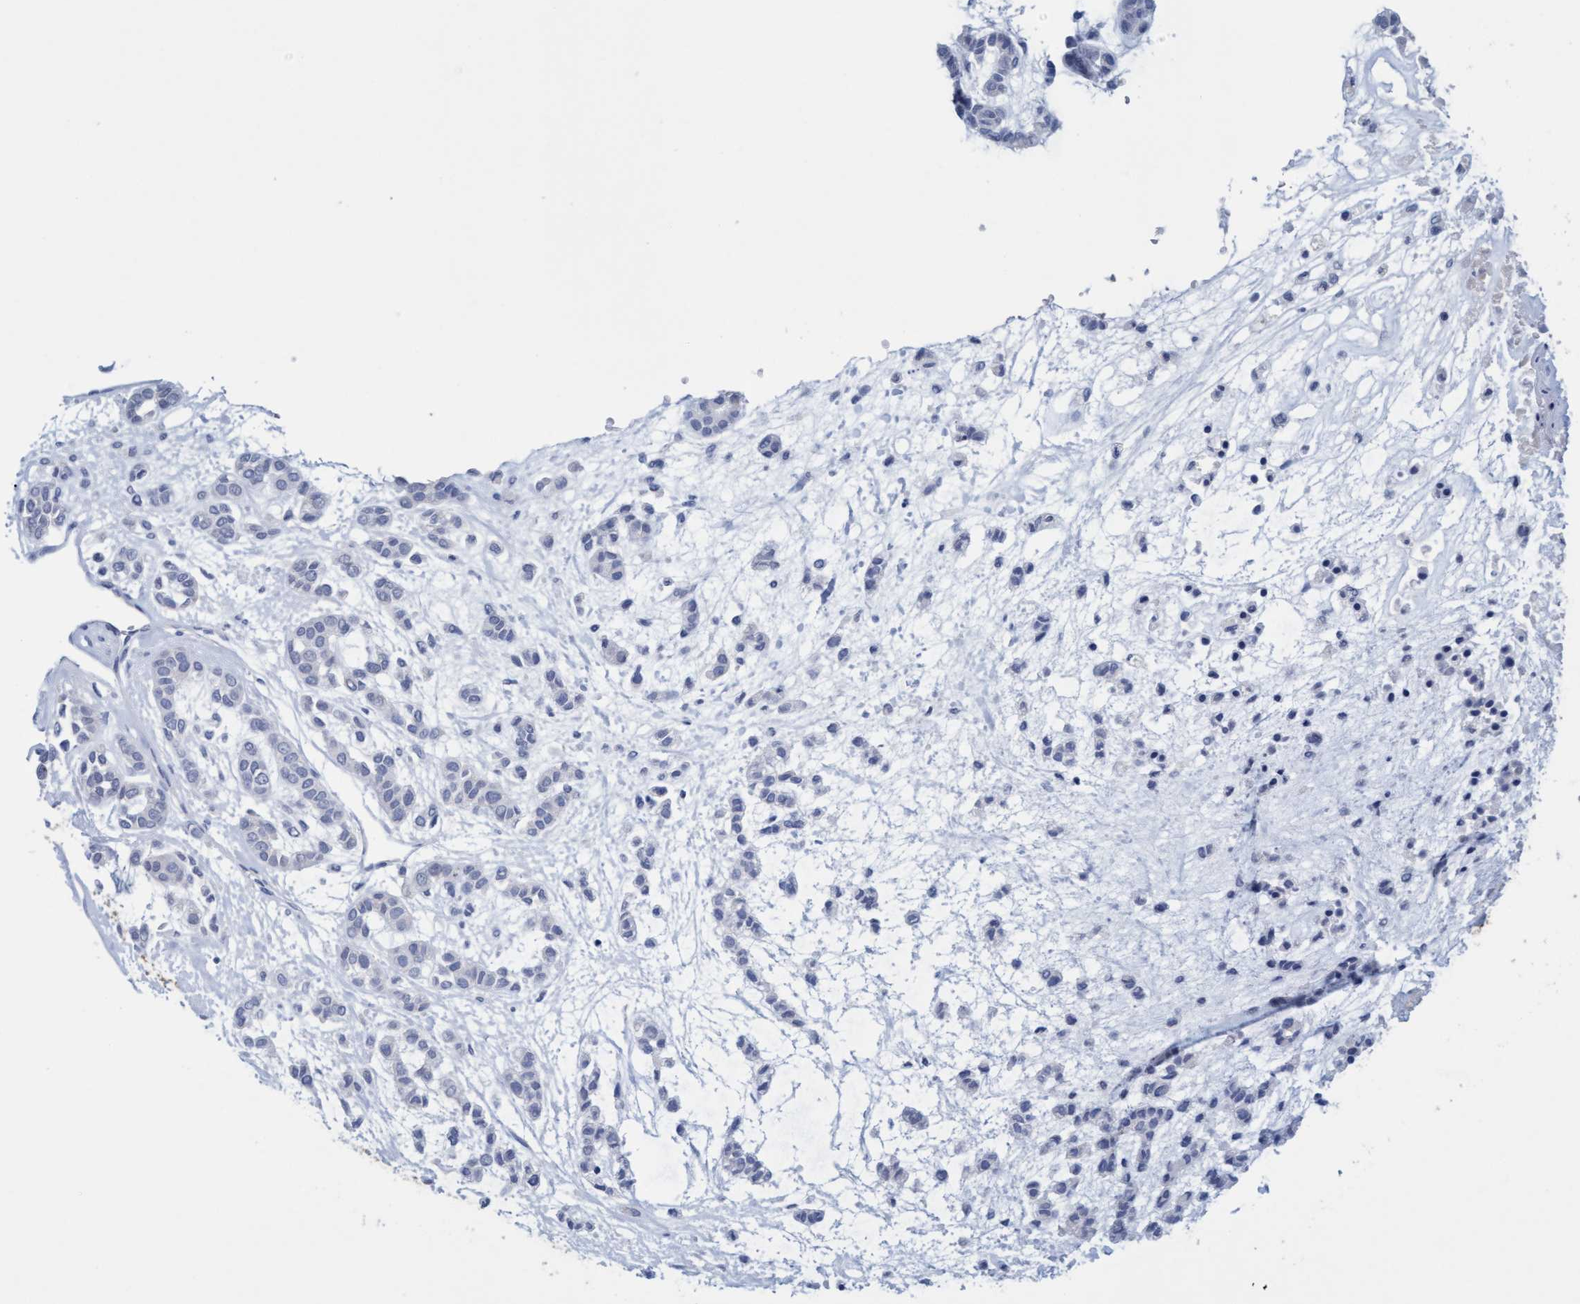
{"staining": {"intensity": "negative", "quantity": "none", "location": "none"}, "tissue": "head and neck cancer", "cell_type": "Tumor cells", "image_type": "cancer", "snomed": [{"axis": "morphology", "description": "Adenocarcinoma, NOS"}, {"axis": "morphology", "description": "Adenoma, NOS"}, {"axis": "topography", "description": "Head-Neck"}], "caption": "There is no significant staining in tumor cells of head and neck adenocarcinoma.", "gene": "SSTR3", "patient": {"sex": "female", "age": 55}}